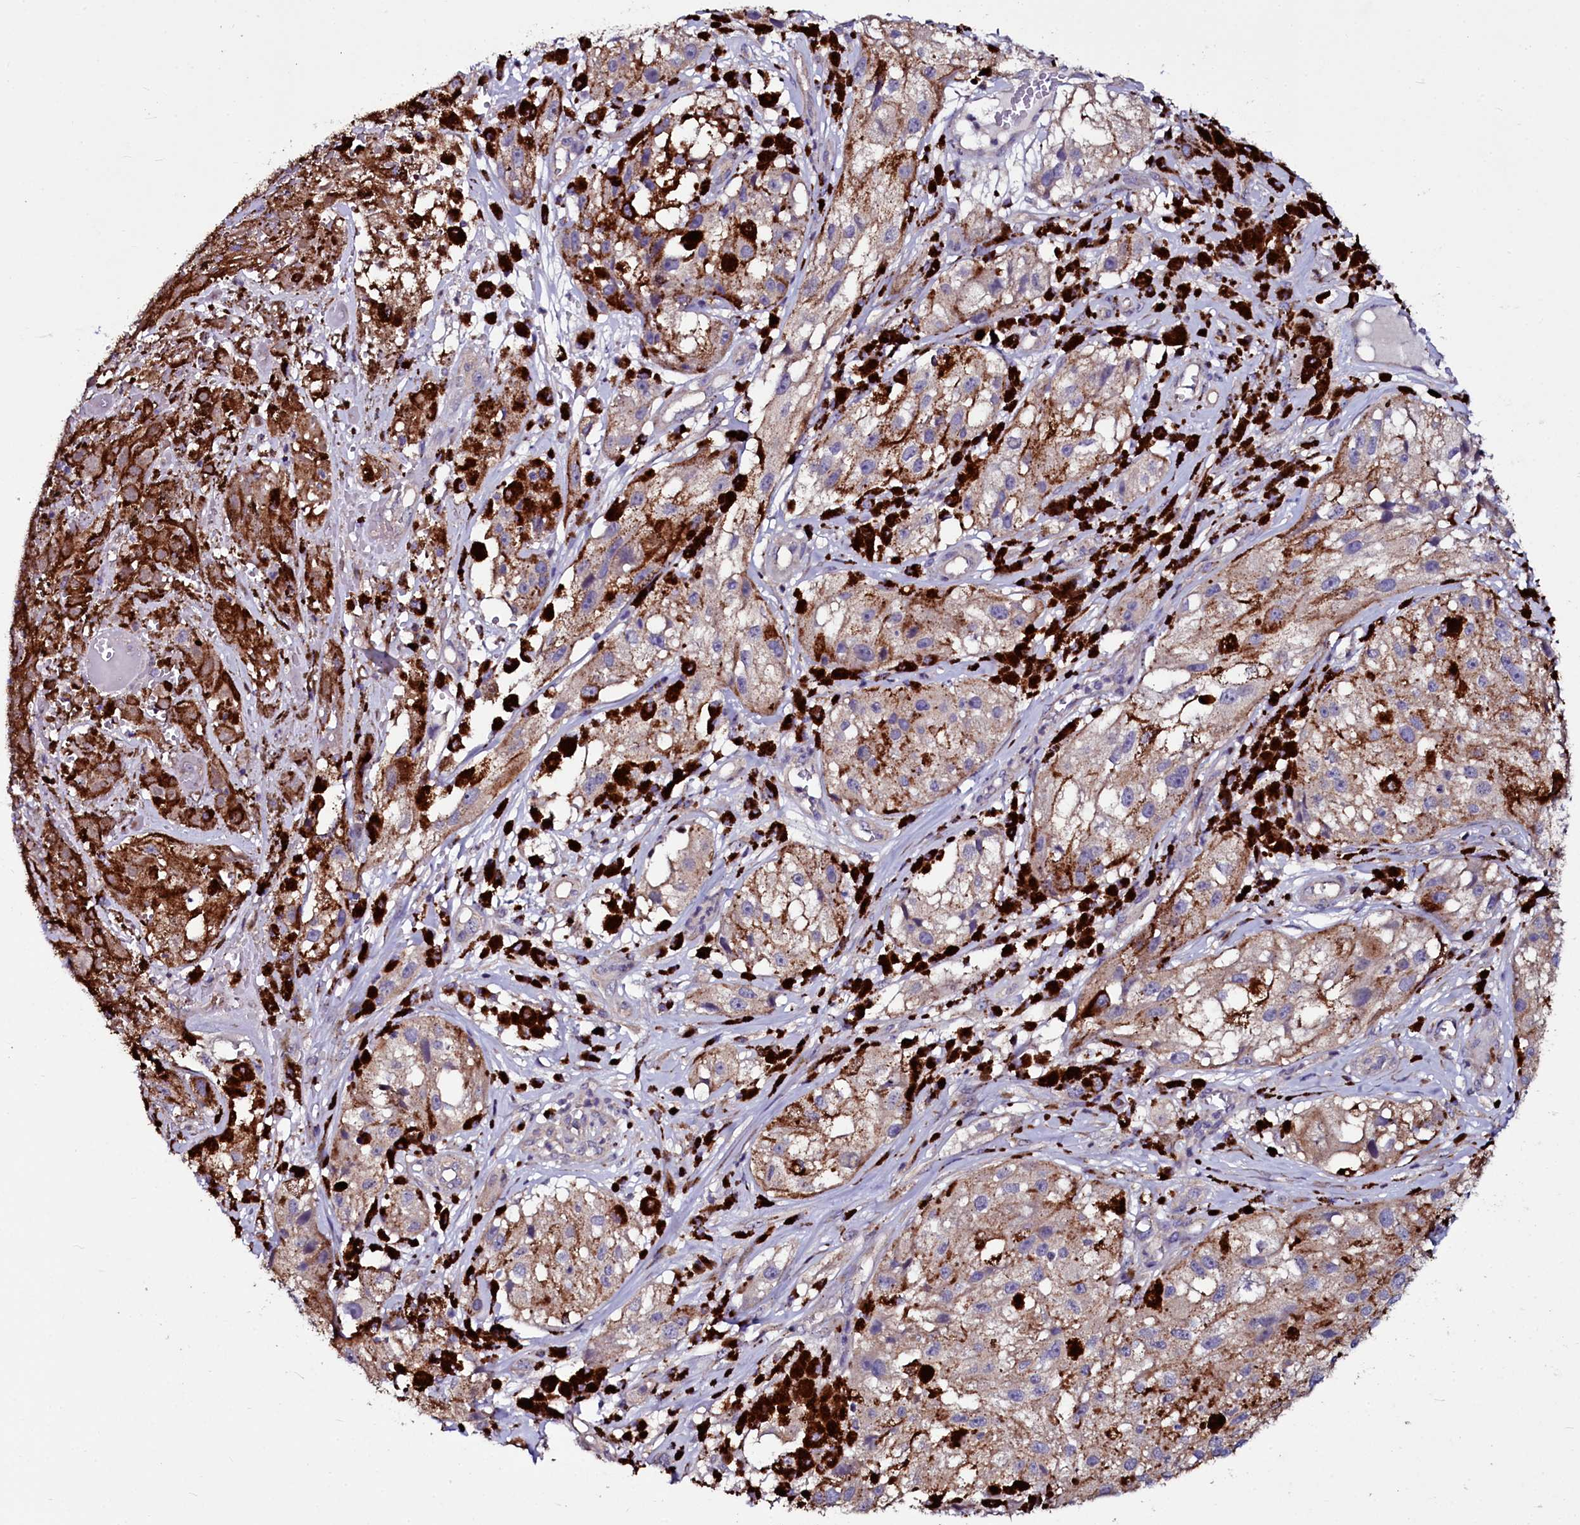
{"staining": {"intensity": "weak", "quantity": ">75%", "location": "cytoplasmic/membranous"}, "tissue": "melanoma", "cell_type": "Tumor cells", "image_type": "cancer", "snomed": [{"axis": "morphology", "description": "Malignant melanoma, NOS"}, {"axis": "topography", "description": "Skin"}], "caption": "Immunohistochemistry staining of melanoma, which displays low levels of weak cytoplasmic/membranous staining in about >75% of tumor cells indicating weak cytoplasmic/membranous protein expression. The staining was performed using DAB (brown) for protein detection and nuclei were counterstained in hematoxylin (blue).", "gene": "USPL1", "patient": {"sex": "male", "age": 88}}